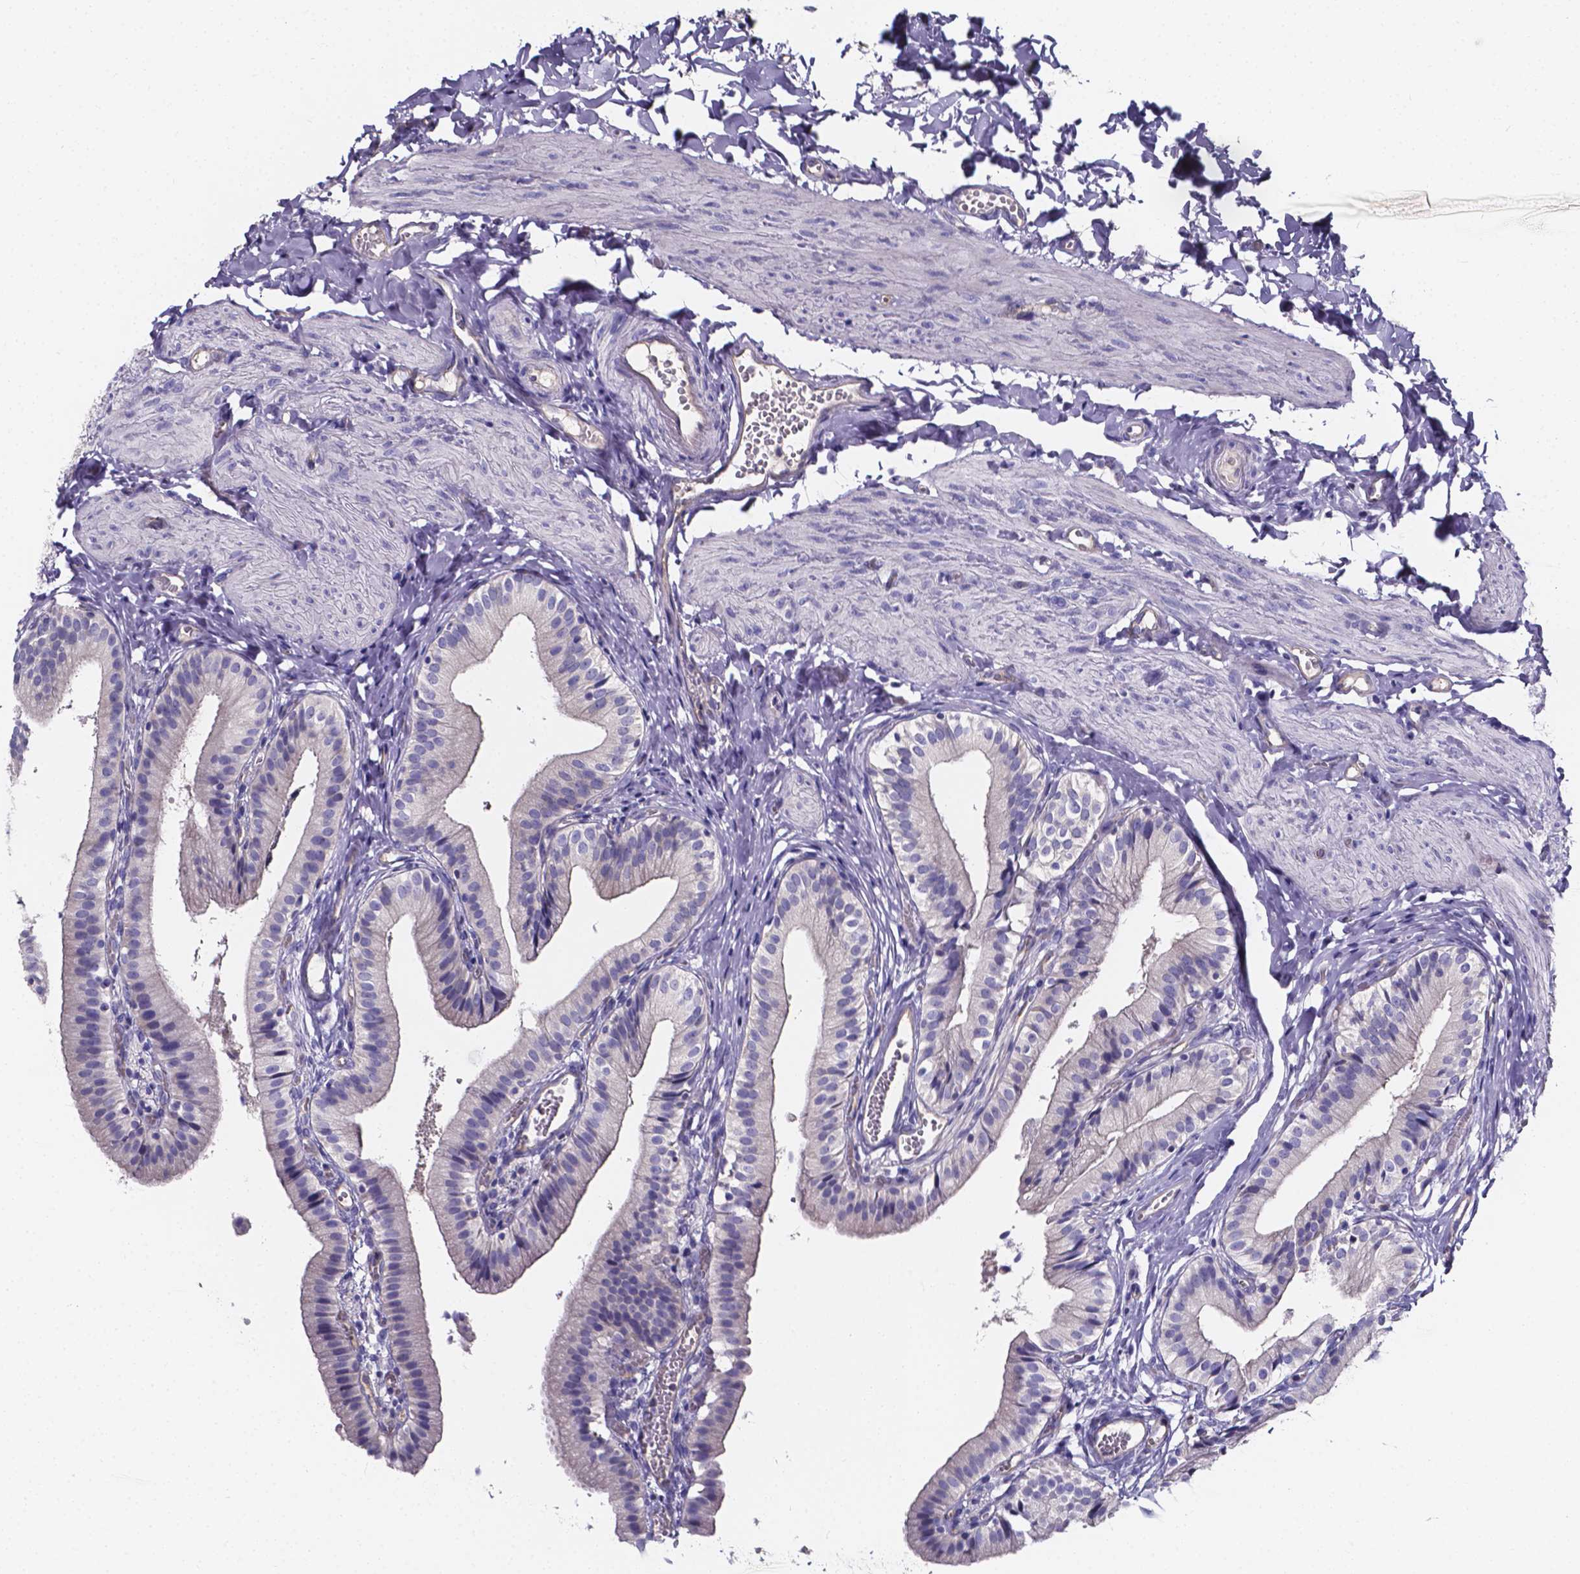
{"staining": {"intensity": "negative", "quantity": "none", "location": "none"}, "tissue": "gallbladder", "cell_type": "Glandular cells", "image_type": "normal", "snomed": [{"axis": "morphology", "description": "Normal tissue, NOS"}, {"axis": "topography", "description": "Gallbladder"}], "caption": "This is an IHC image of normal gallbladder. There is no positivity in glandular cells.", "gene": "CACNG8", "patient": {"sex": "female", "age": 47}}